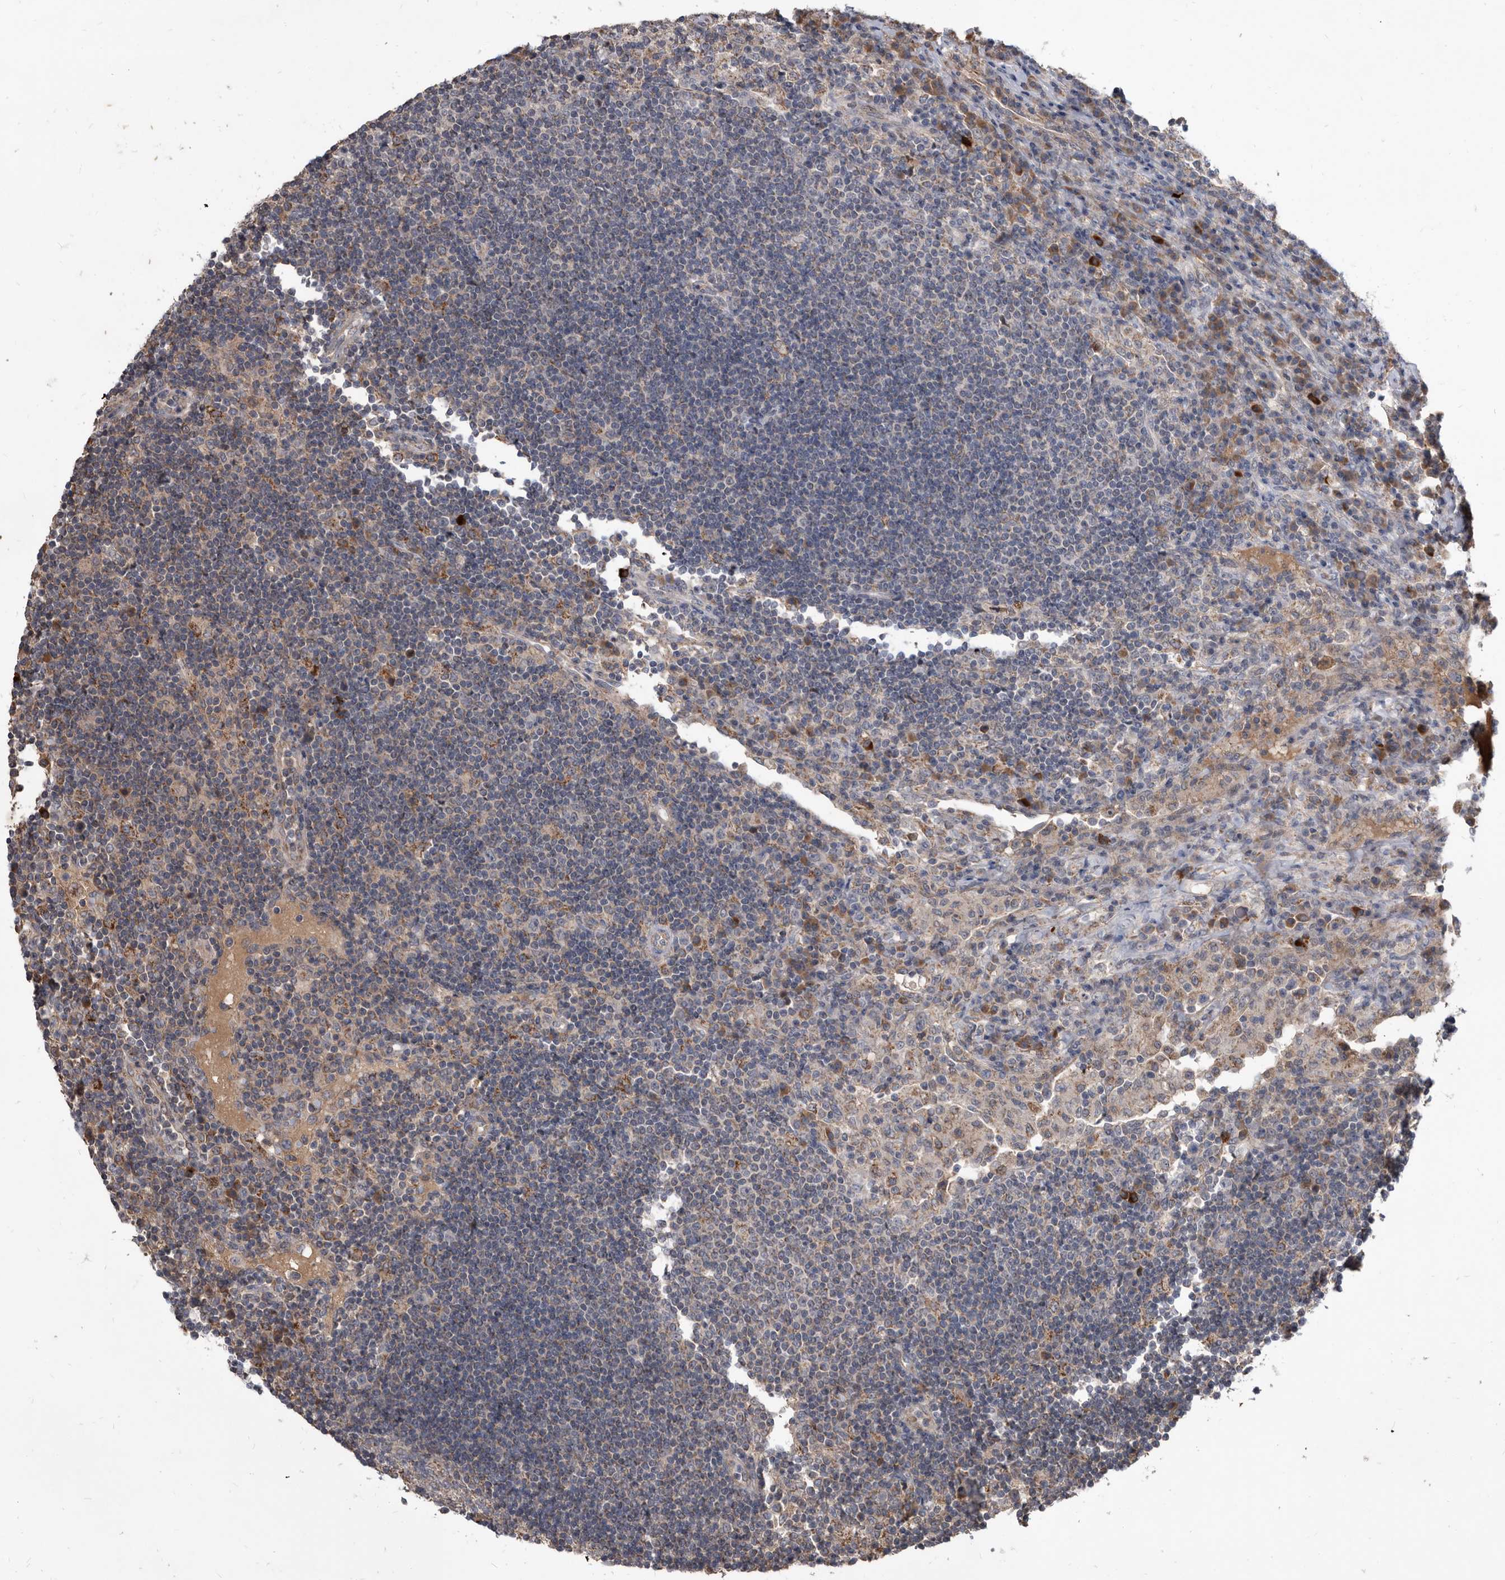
{"staining": {"intensity": "negative", "quantity": "none", "location": "none"}, "tissue": "lymph node", "cell_type": "Germinal center cells", "image_type": "normal", "snomed": [{"axis": "morphology", "description": "Normal tissue, NOS"}, {"axis": "topography", "description": "Lymph node"}], "caption": "The image reveals no staining of germinal center cells in unremarkable lymph node.", "gene": "PI15", "patient": {"sex": "female", "age": 53}}